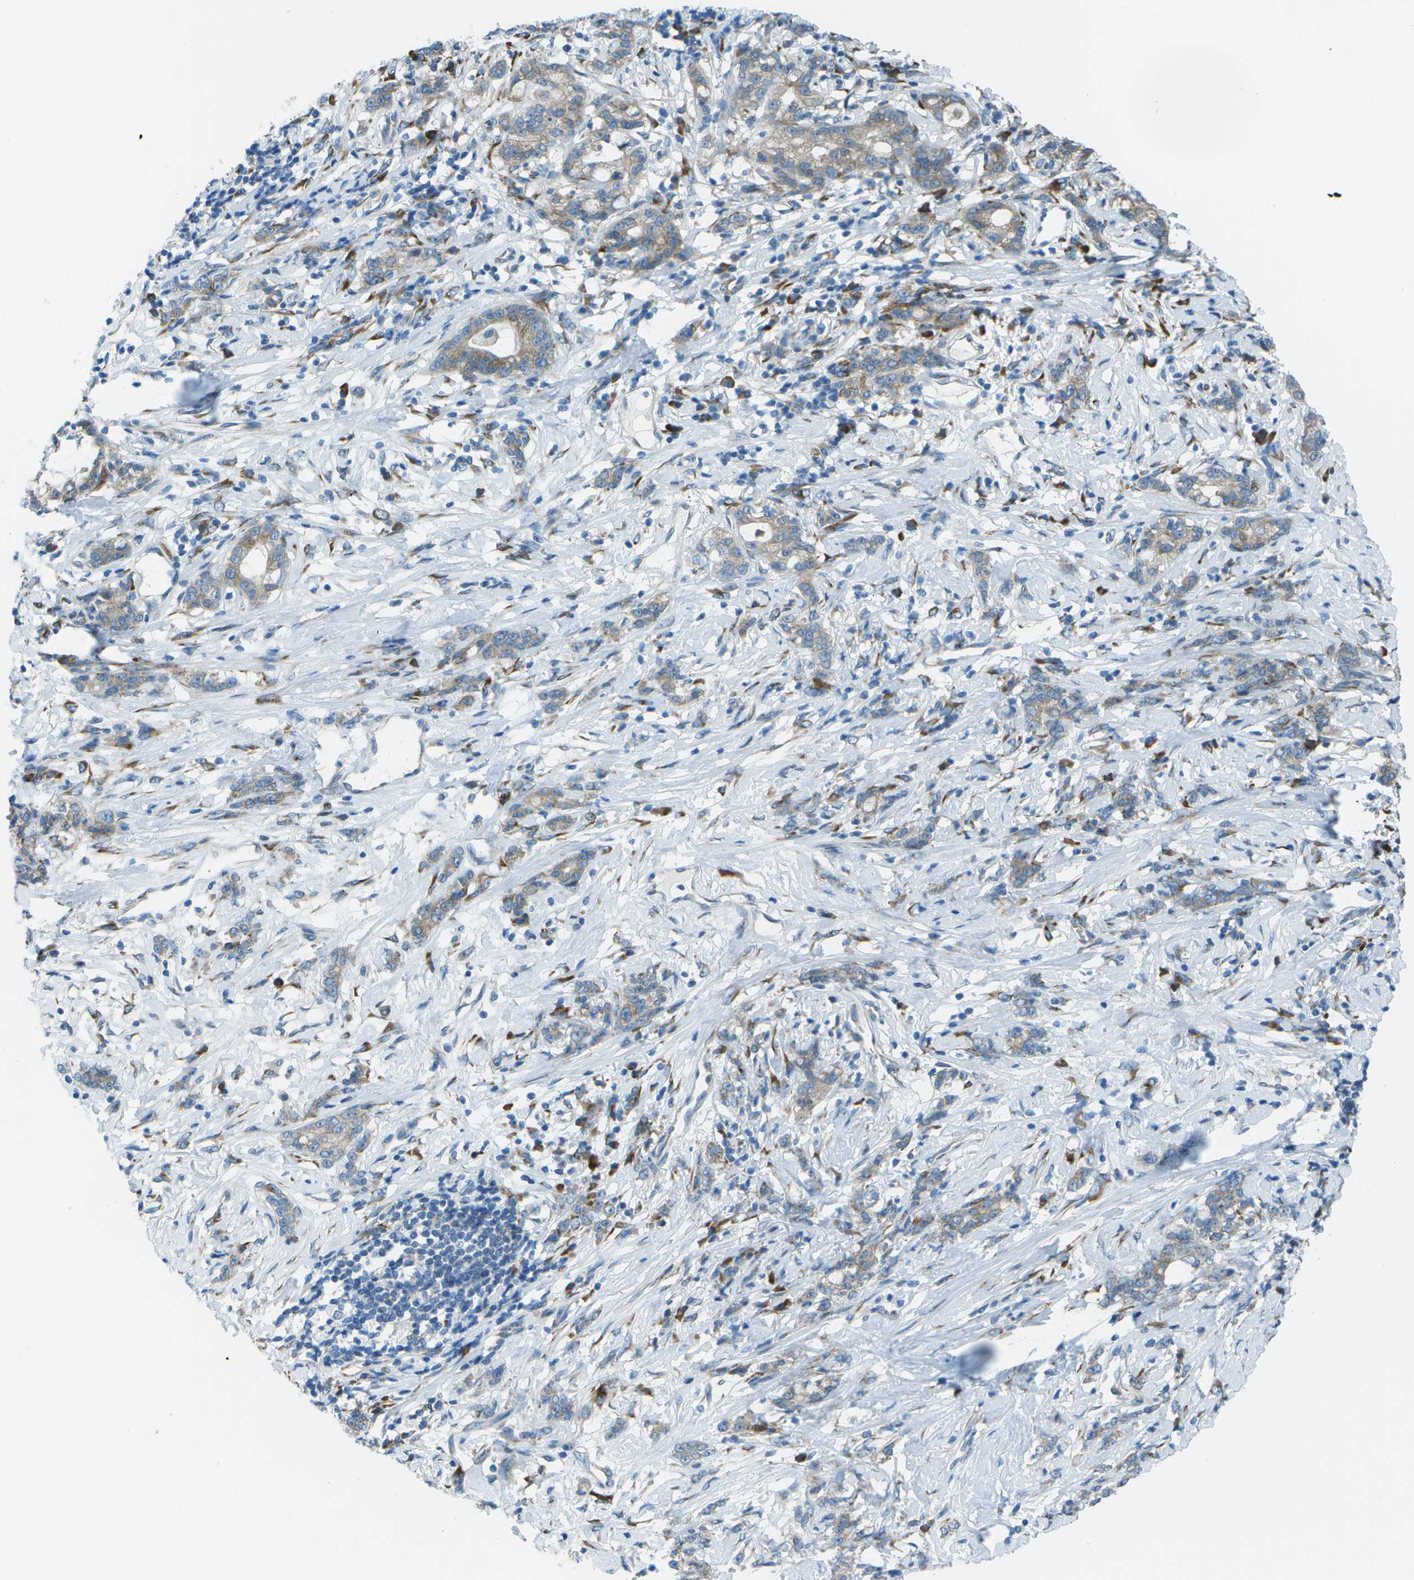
{"staining": {"intensity": "weak", "quantity": ">75%", "location": "cytoplasmic/membranous"}, "tissue": "stomach cancer", "cell_type": "Tumor cells", "image_type": "cancer", "snomed": [{"axis": "morphology", "description": "Adenocarcinoma, NOS"}, {"axis": "topography", "description": "Stomach, lower"}], "caption": "A histopathology image of human stomach cancer (adenocarcinoma) stained for a protein displays weak cytoplasmic/membranous brown staining in tumor cells. The staining was performed using DAB to visualize the protein expression in brown, while the nuclei were stained in blue with hematoxylin (Magnification: 20x).", "gene": "KCTD3", "patient": {"sex": "male", "age": 88}}